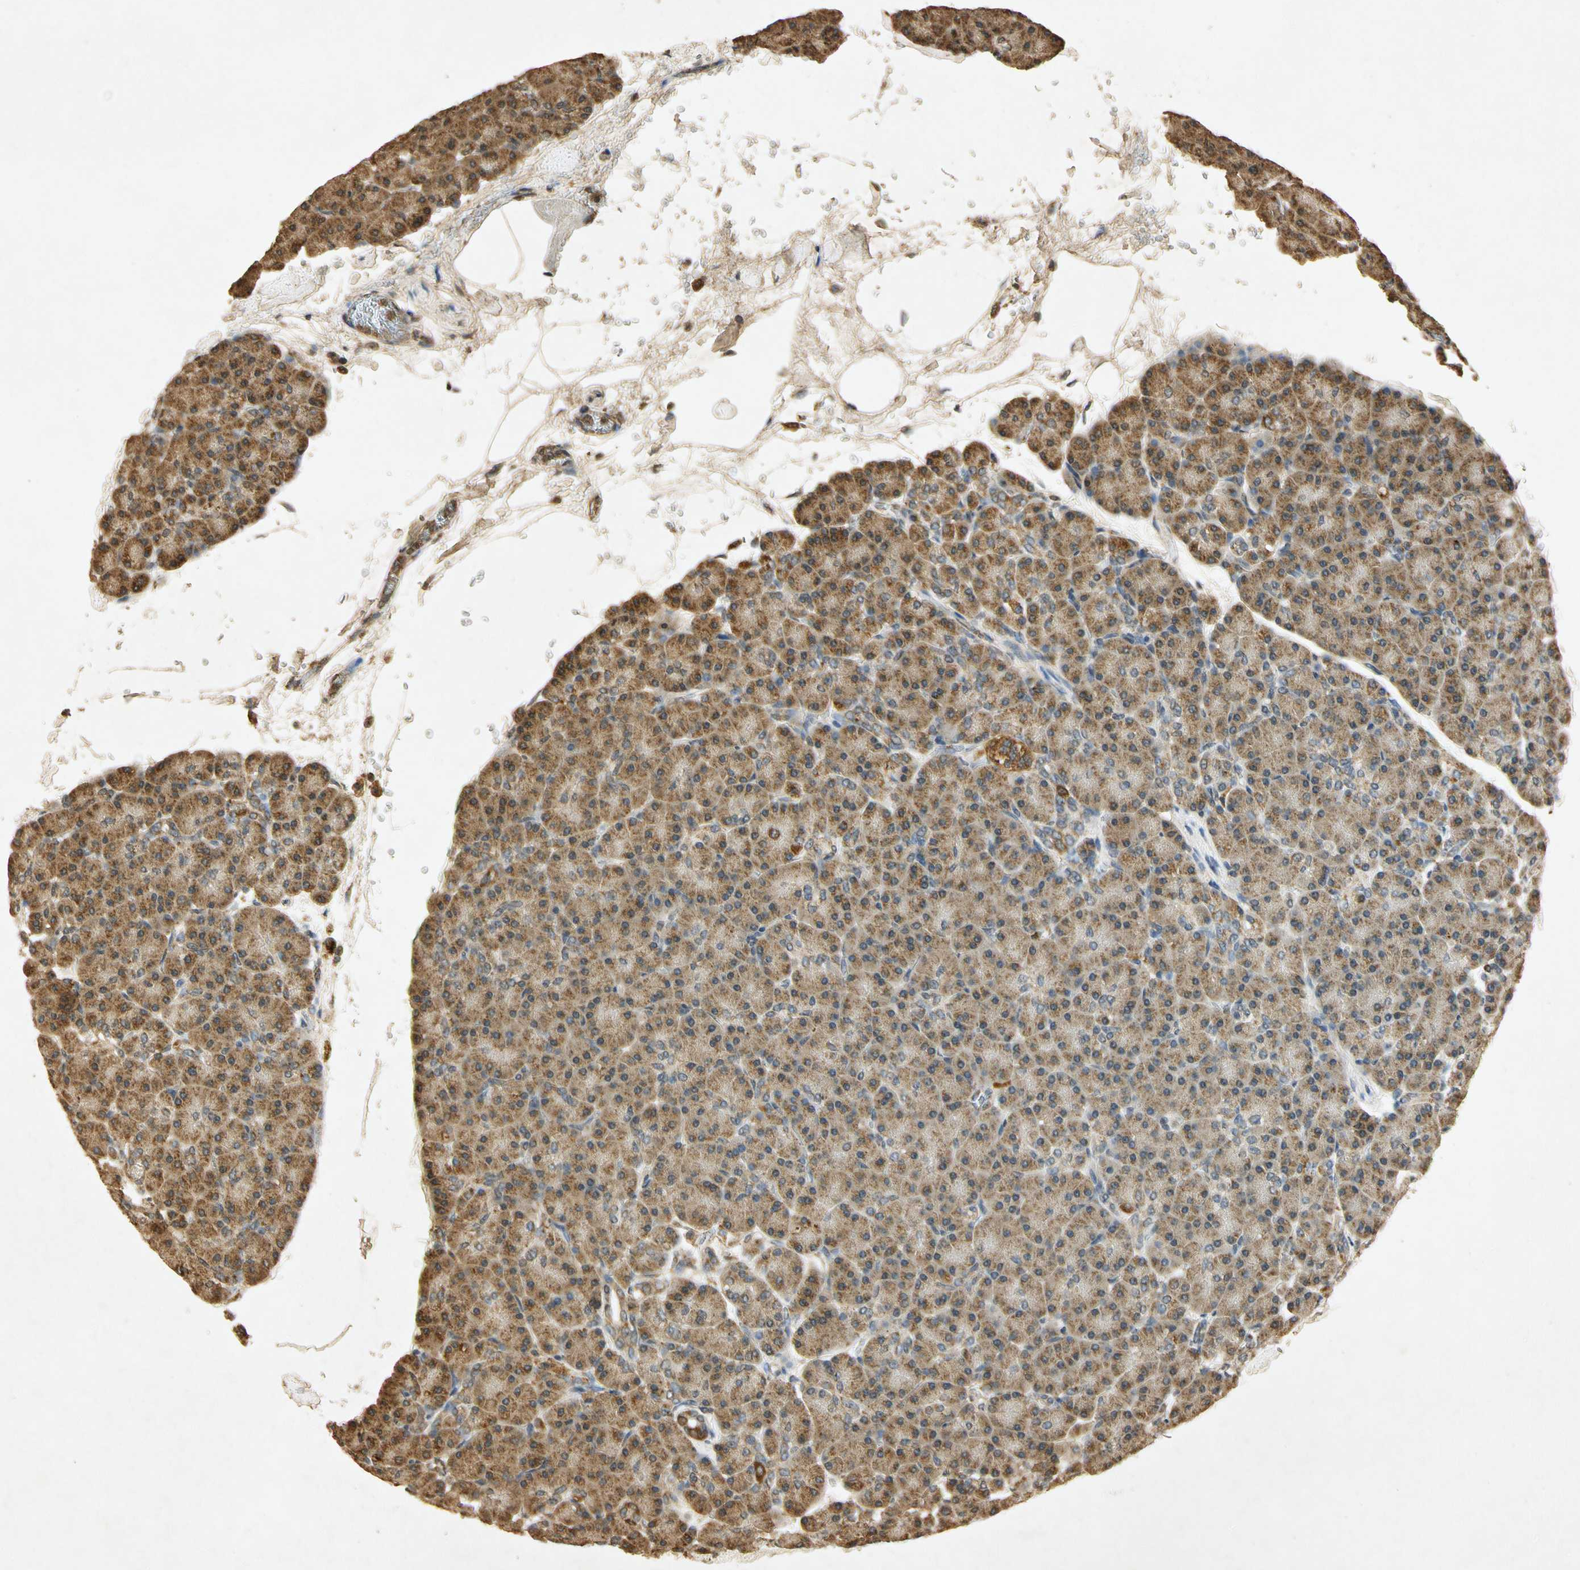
{"staining": {"intensity": "moderate", "quantity": ">75%", "location": "cytoplasmic/membranous"}, "tissue": "pancreas", "cell_type": "Exocrine glandular cells", "image_type": "normal", "snomed": [{"axis": "morphology", "description": "Normal tissue, NOS"}, {"axis": "topography", "description": "Pancreas"}], "caption": "A brown stain highlights moderate cytoplasmic/membranous positivity of a protein in exocrine glandular cells of normal pancreas.", "gene": "PRDX3", "patient": {"sex": "female", "age": 43}}